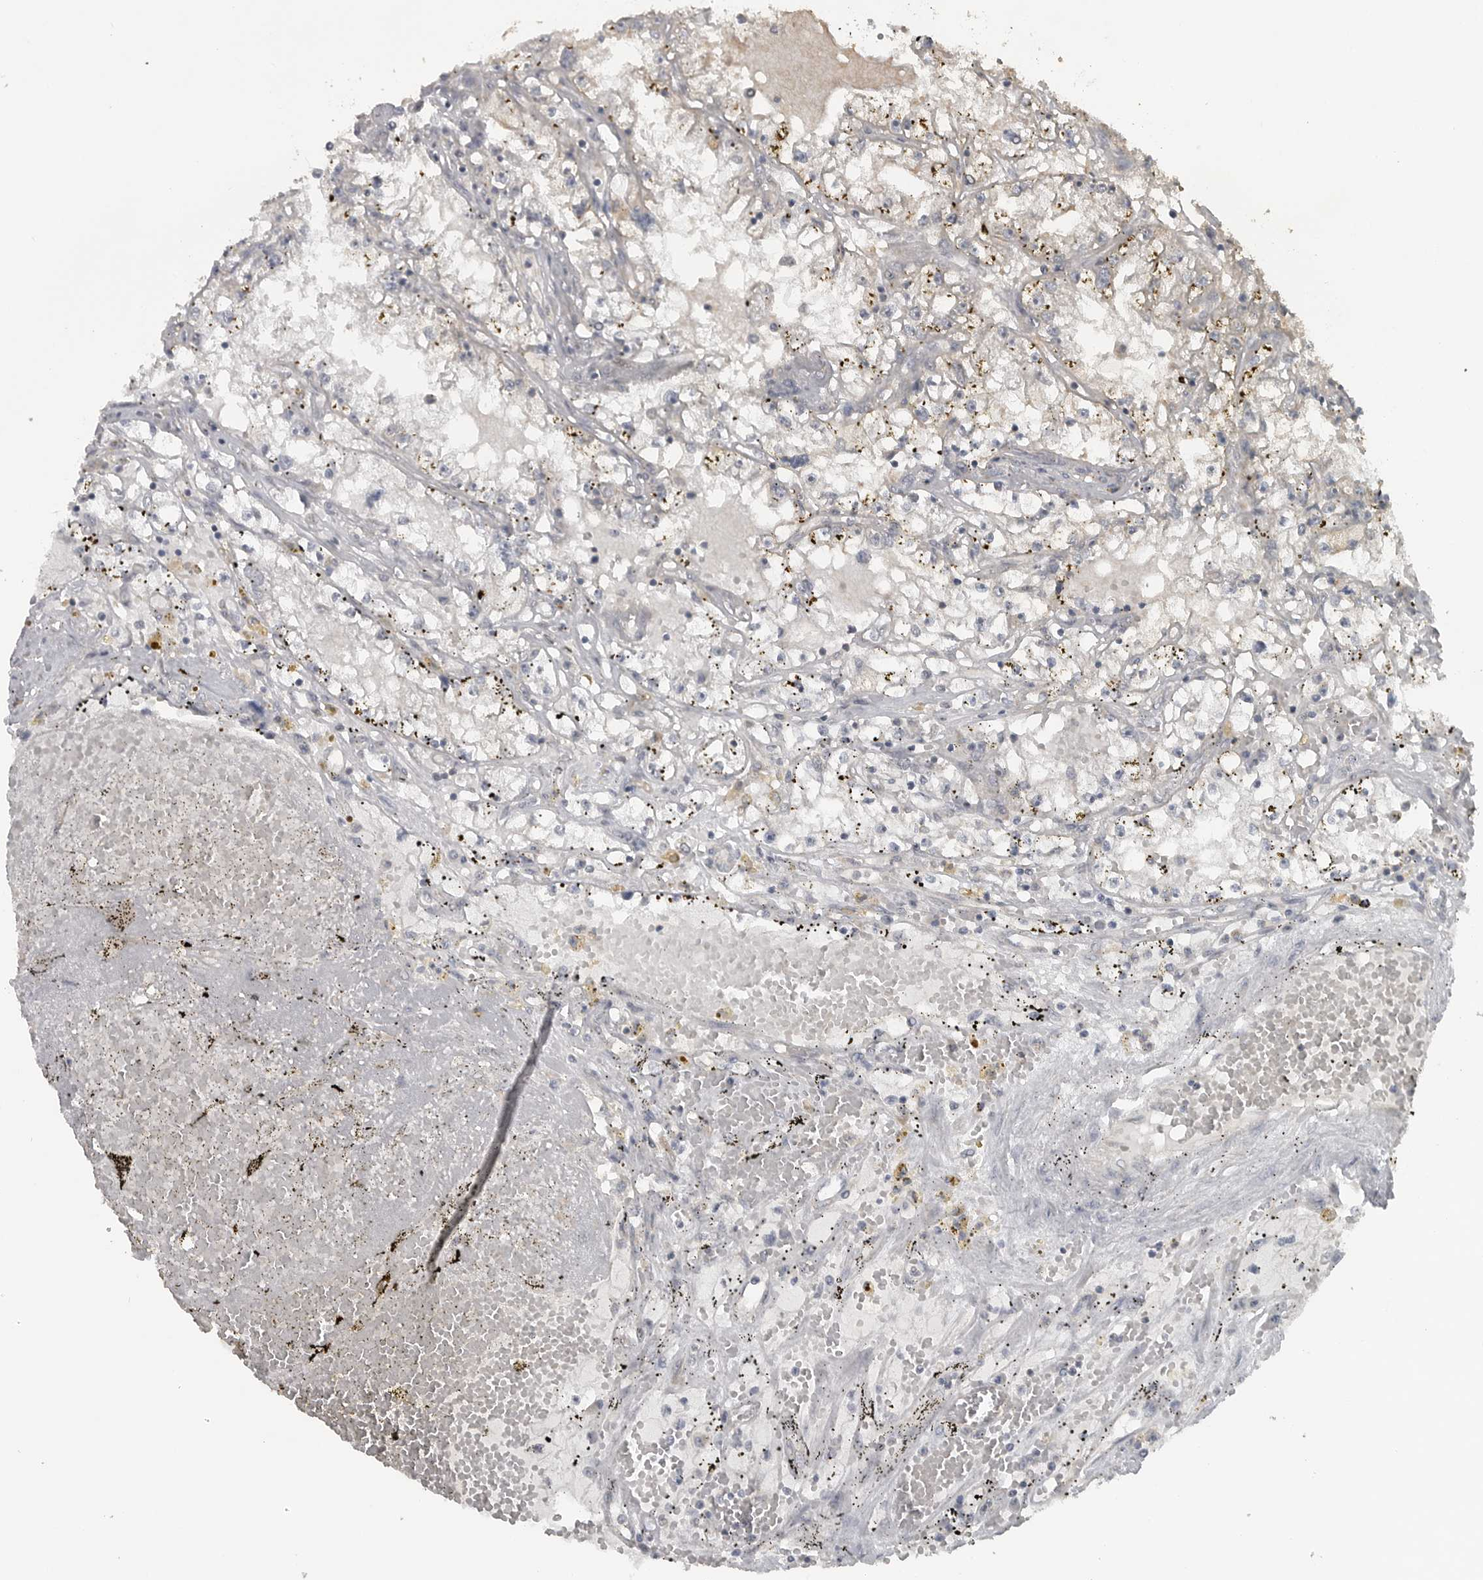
{"staining": {"intensity": "negative", "quantity": "none", "location": "none"}, "tissue": "renal cancer", "cell_type": "Tumor cells", "image_type": "cancer", "snomed": [{"axis": "morphology", "description": "Adenocarcinoma, NOS"}, {"axis": "topography", "description": "Kidney"}], "caption": "This is an IHC histopathology image of renal cancer. There is no staining in tumor cells.", "gene": "LLGL1", "patient": {"sex": "male", "age": 56}}